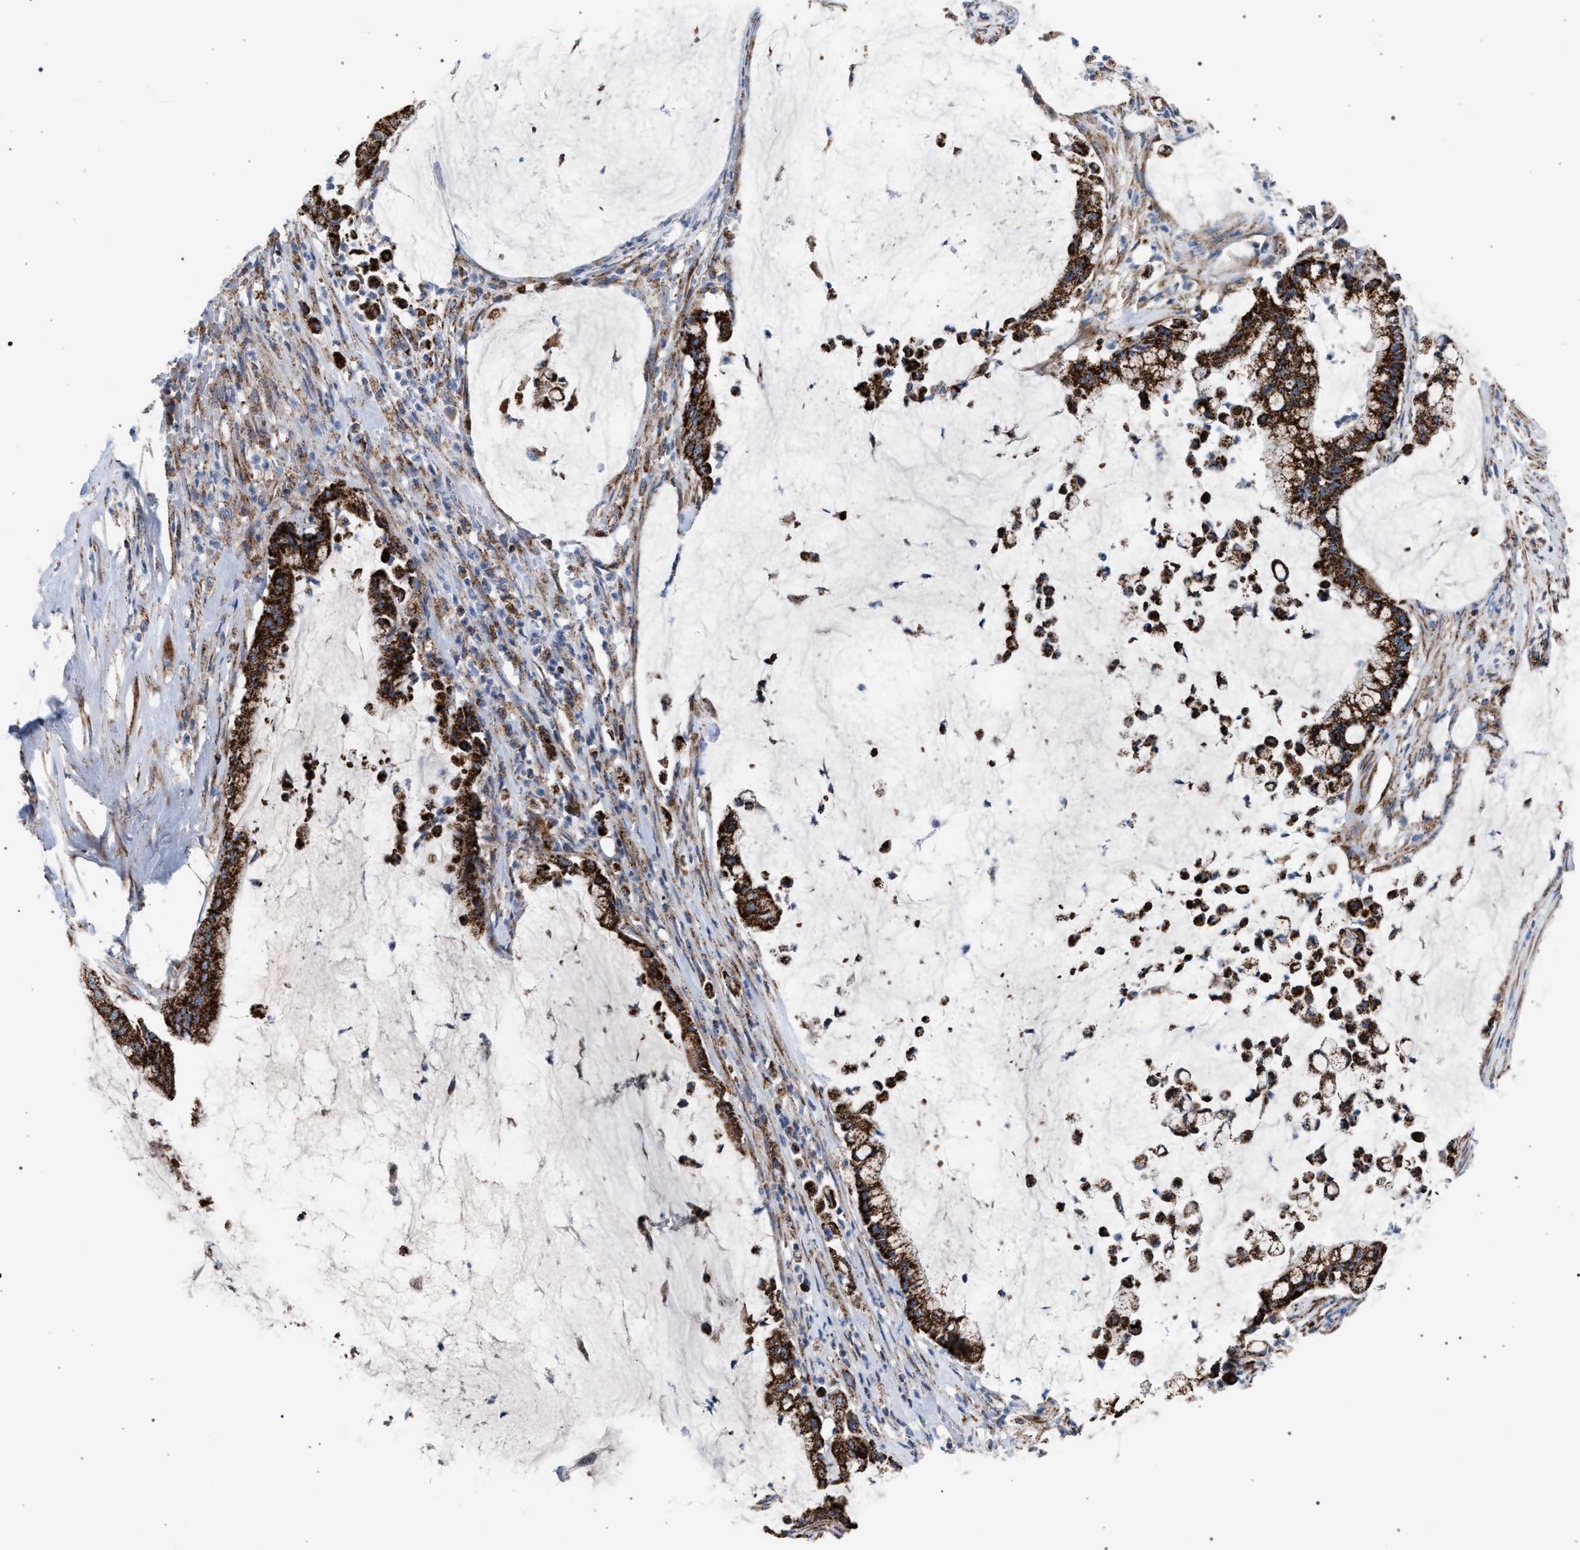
{"staining": {"intensity": "strong", "quantity": ">75%", "location": "cytoplasmic/membranous"}, "tissue": "pancreatic cancer", "cell_type": "Tumor cells", "image_type": "cancer", "snomed": [{"axis": "morphology", "description": "Adenocarcinoma, NOS"}, {"axis": "topography", "description": "Pancreas"}], "caption": "The micrograph demonstrates immunohistochemical staining of pancreatic adenocarcinoma. There is strong cytoplasmic/membranous expression is present in approximately >75% of tumor cells. (DAB IHC, brown staining for protein, blue staining for nuclei).", "gene": "VPS13A", "patient": {"sex": "male", "age": 41}}